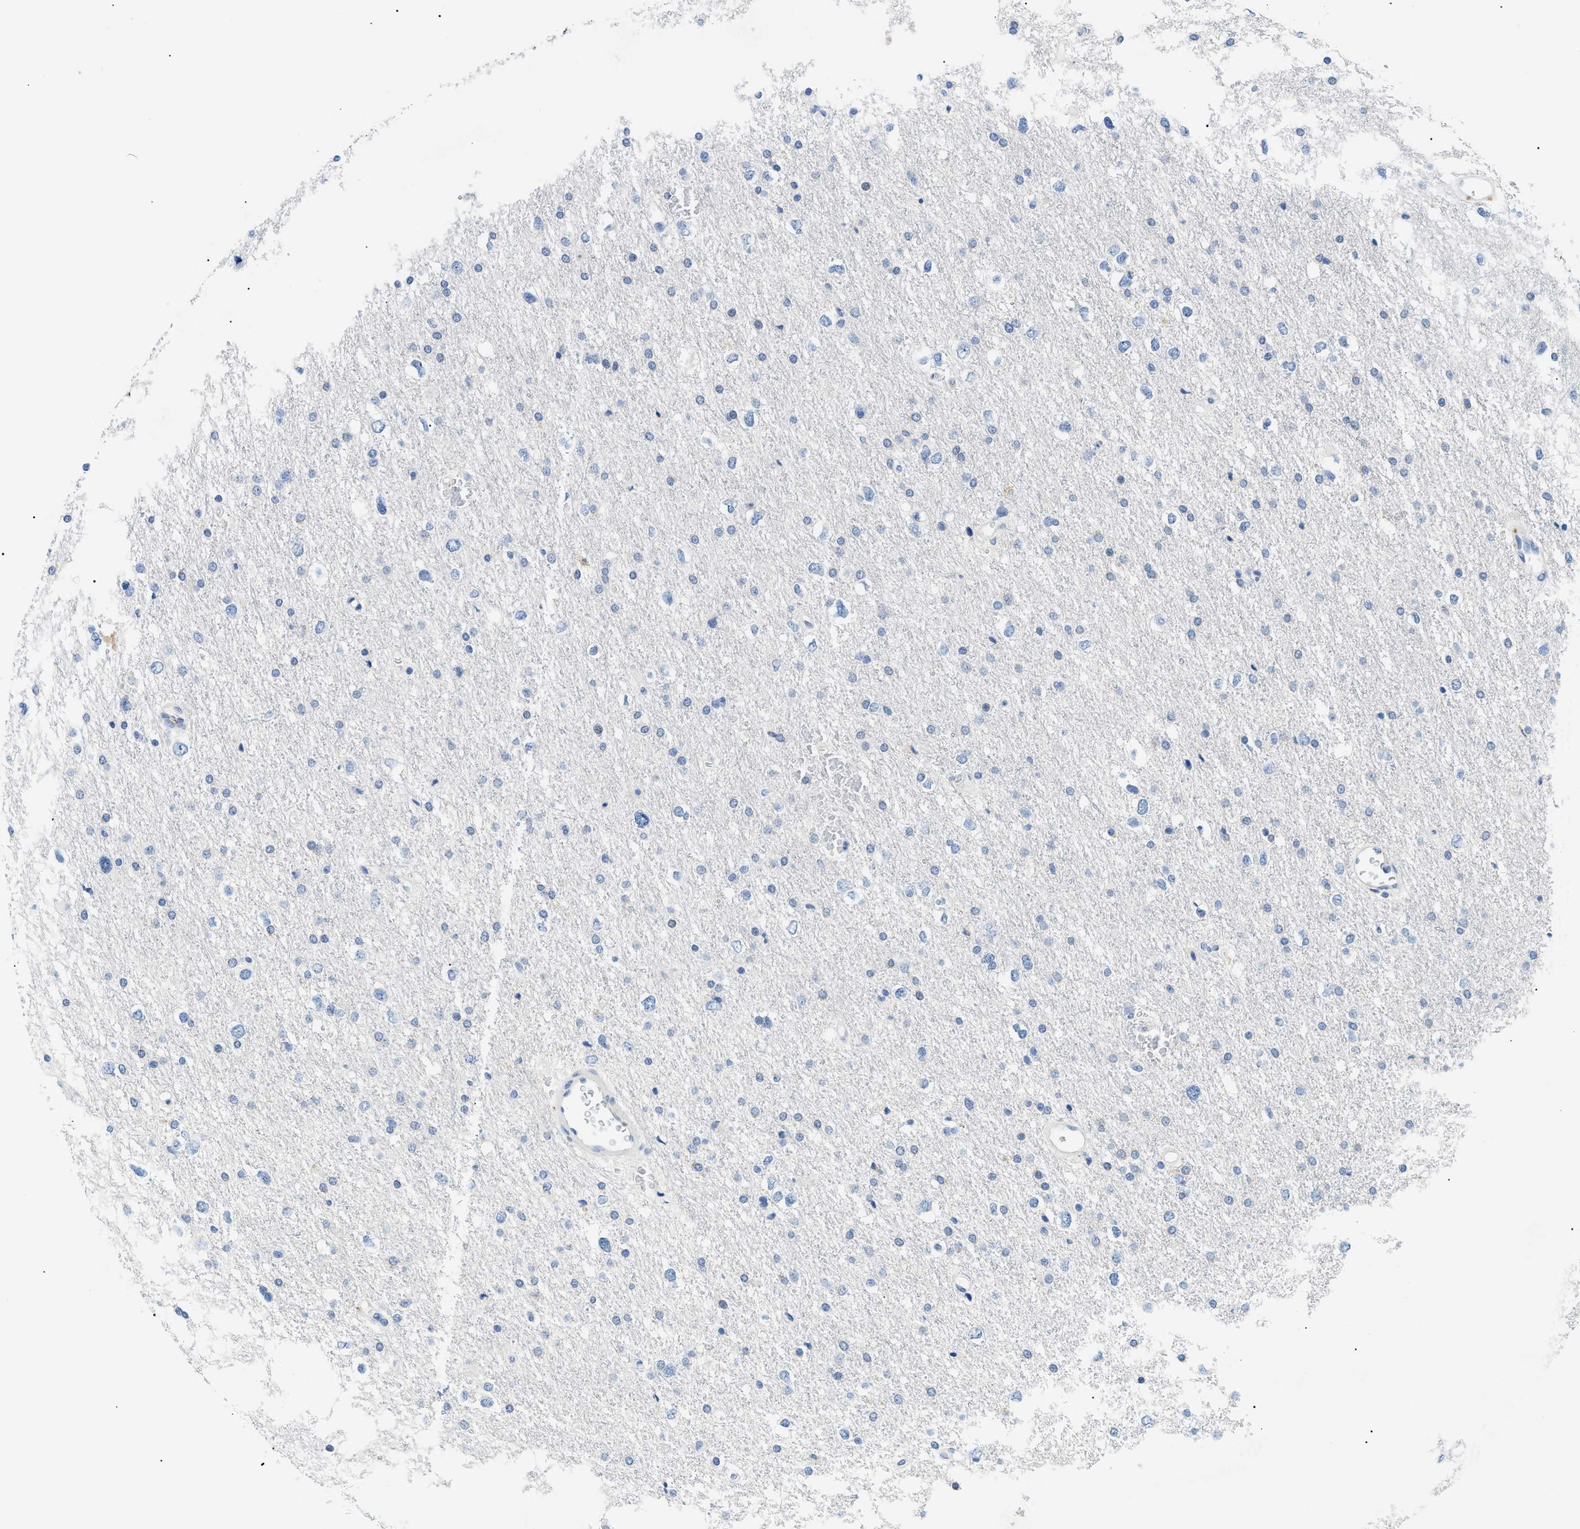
{"staining": {"intensity": "negative", "quantity": "none", "location": "none"}, "tissue": "glioma", "cell_type": "Tumor cells", "image_type": "cancer", "snomed": [{"axis": "morphology", "description": "Glioma, malignant, Low grade"}, {"axis": "topography", "description": "Brain"}], "caption": "Micrograph shows no significant protein positivity in tumor cells of malignant glioma (low-grade). (Stains: DAB IHC with hematoxylin counter stain, Microscopy: brightfield microscopy at high magnification).", "gene": "SMARCC1", "patient": {"sex": "female", "age": 37}}